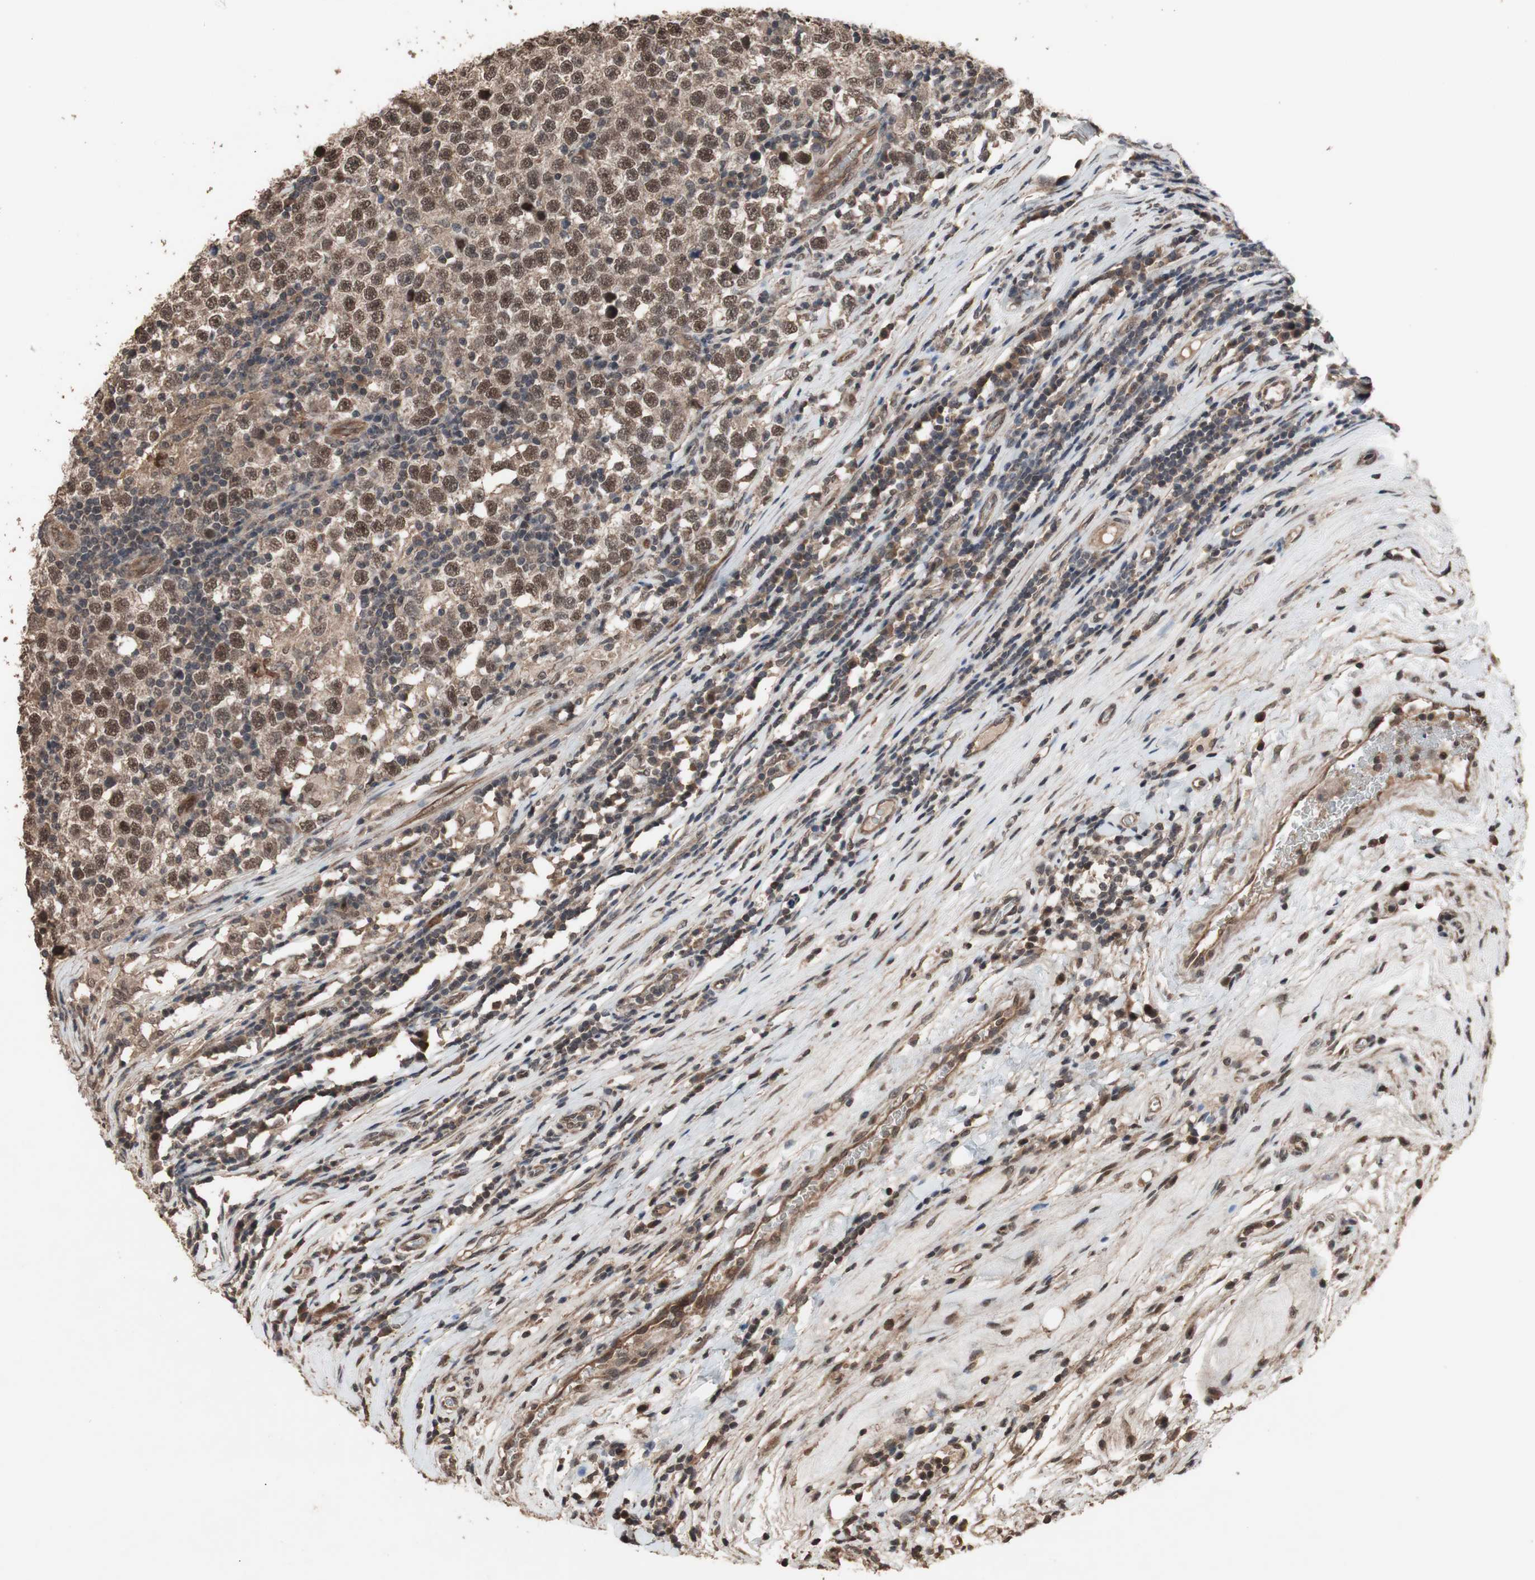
{"staining": {"intensity": "moderate", "quantity": ">75%", "location": "cytoplasmic/membranous,nuclear"}, "tissue": "testis cancer", "cell_type": "Tumor cells", "image_type": "cancer", "snomed": [{"axis": "morphology", "description": "Seminoma, NOS"}, {"axis": "topography", "description": "Testis"}], "caption": "Testis cancer (seminoma) stained with immunohistochemistry displays moderate cytoplasmic/membranous and nuclear expression in approximately >75% of tumor cells. The staining was performed using DAB (3,3'-diaminobenzidine) to visualize the protein expression in brown, while the nuclei were stained in blue with hematoxylin (Magnification: 20x).", "gene": "KANSL1", "patient": {"sex": "male", "age": 43}}